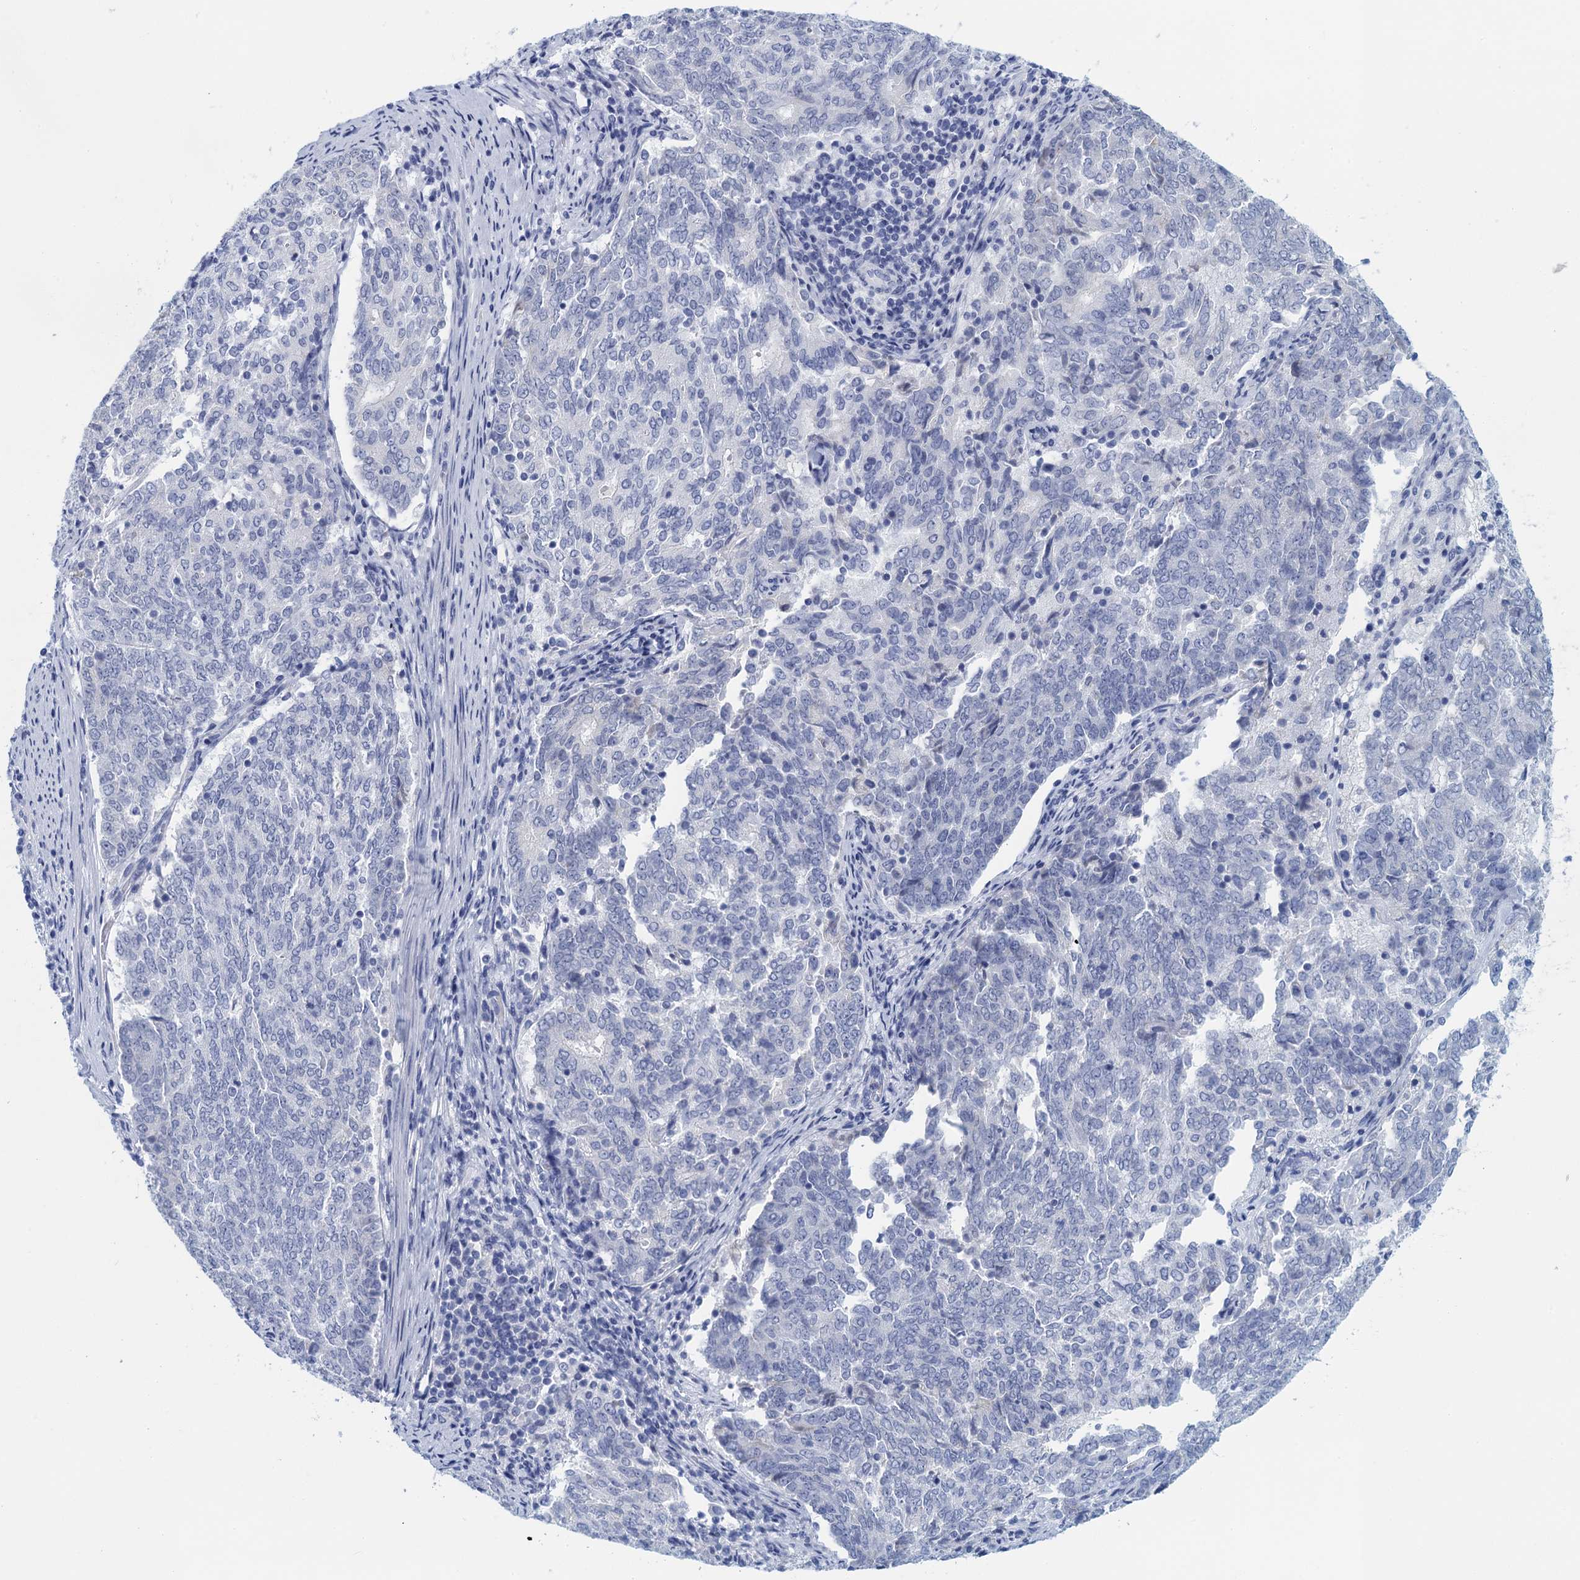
{"staining": {"intensity": "negative", "quantity": "none", "location": "none"}, "tissue": "endometrial cancer", "cell_type": "Tumor cells", "image_type": "cancer", "snomed": [{"axis": "morphology", "description": "Adenocarcinoma, NOS"}, {"axis": "topography", "description": "Endometrium"}], "caption": "This is an immunohistochemistry (IHC) photomicrograph of human endometrial cancer. There is no positivity in tumor cells.", "gene": "CYP51A1", "patient": {"sex": "female", "age": 80}}